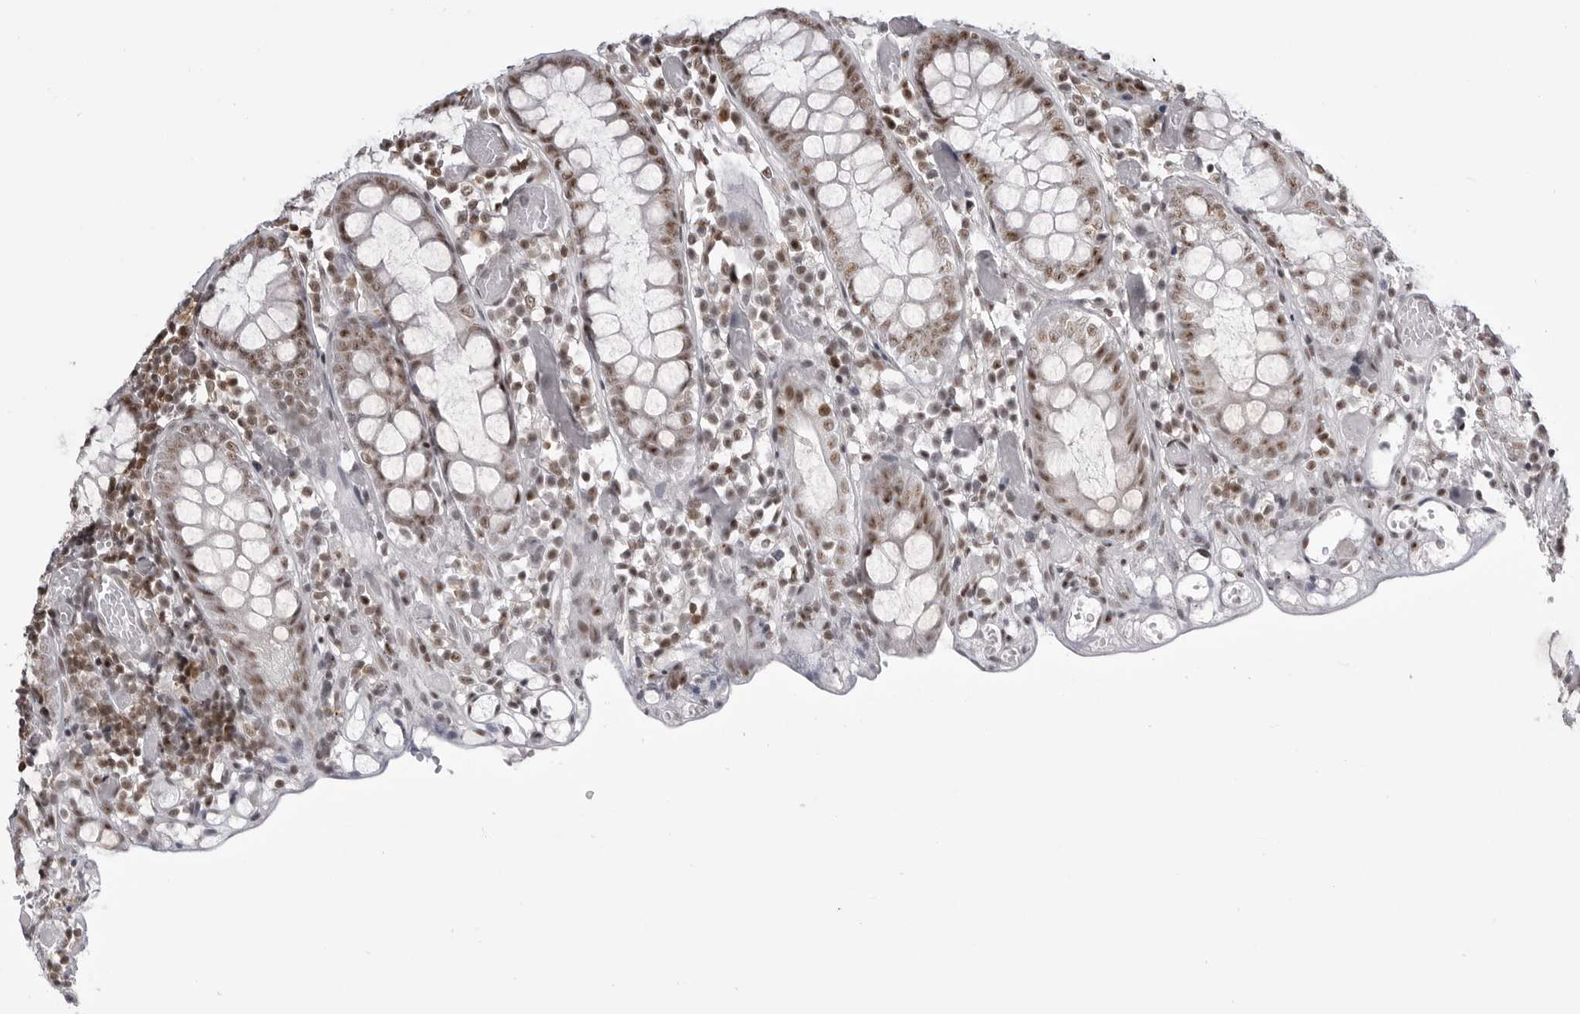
{"staining": {"intensity": "moderate", "quantity": ">75%", "location": "nuclear"}, "tissue": "colon", "cell_type": "Endothelial cells", "image_type": "normal", "snomed": [{"axis": "morphology", "description": "Normal tissue, NOS"}, {"axis": "topography", "description": "Colon"}], "caption": "Benign colon reveals moderate nuclear expression in approximately >75% of endothelial cells, visualized by immunohistochemistry. (DAB (3,3'-diaminobenzidine) = brown stain, brightfield microscopy at high magnification).", "gene": "WRAP53", "patient": {"sex": "male", "age": 14}}